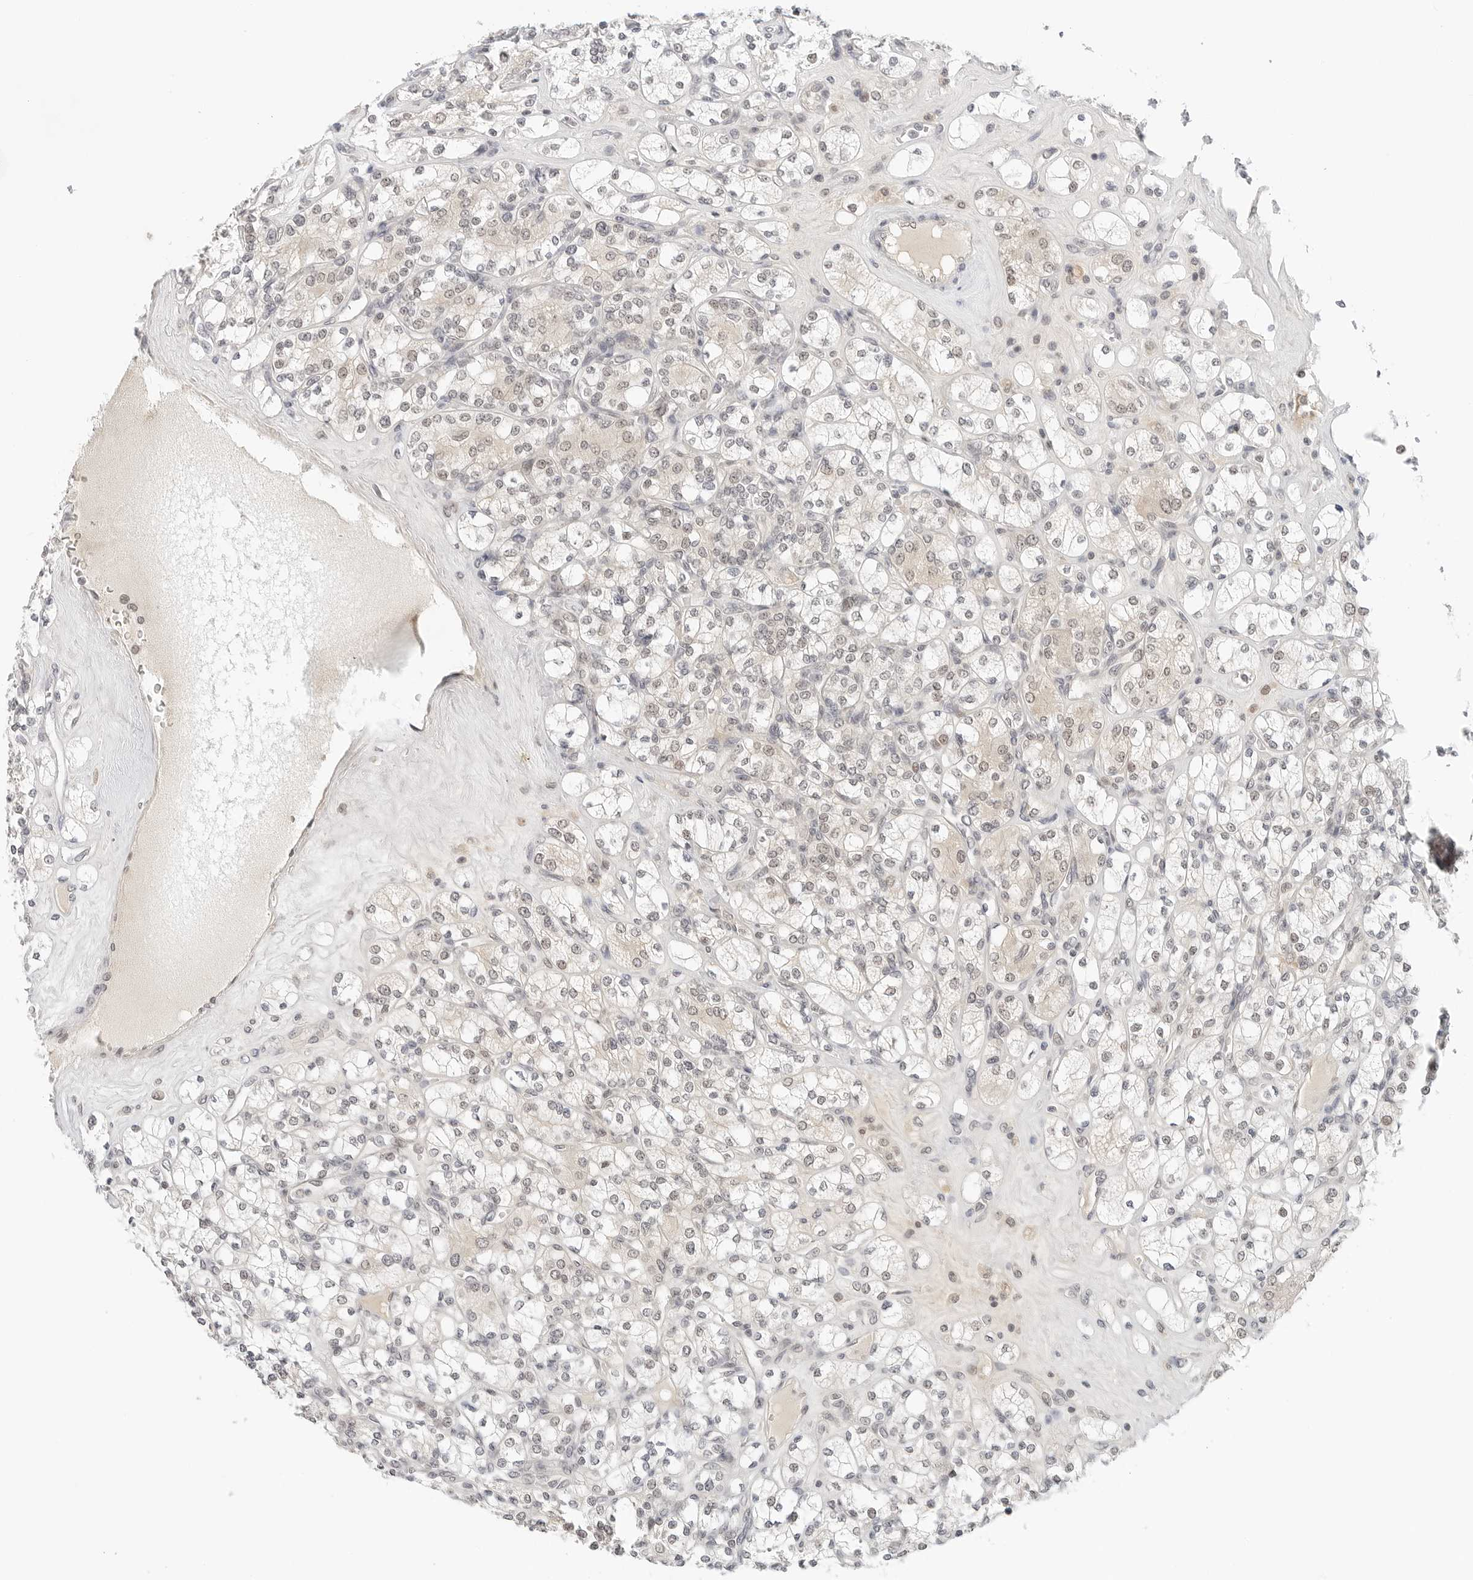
{"staining": {"intensity": "weak", "quantity": "<25%", "location": "cytoplasmic/membranous"}, "tissue": "renal cancer", "cell_type": "Tumor cells", "image_type": "cancer", "snomed": [{"axis": "morphology", "description": "Adenocarcinoma, NOS"}, {"axis": "topography", "description": "Kidney"}], "caption": "Immunohistochemical staining of human renal adenocarcinoma exhibits no significant positivity in tumor cells.", "gene": "TSEN2", "patient": {"sex": "male", "age": 77}}